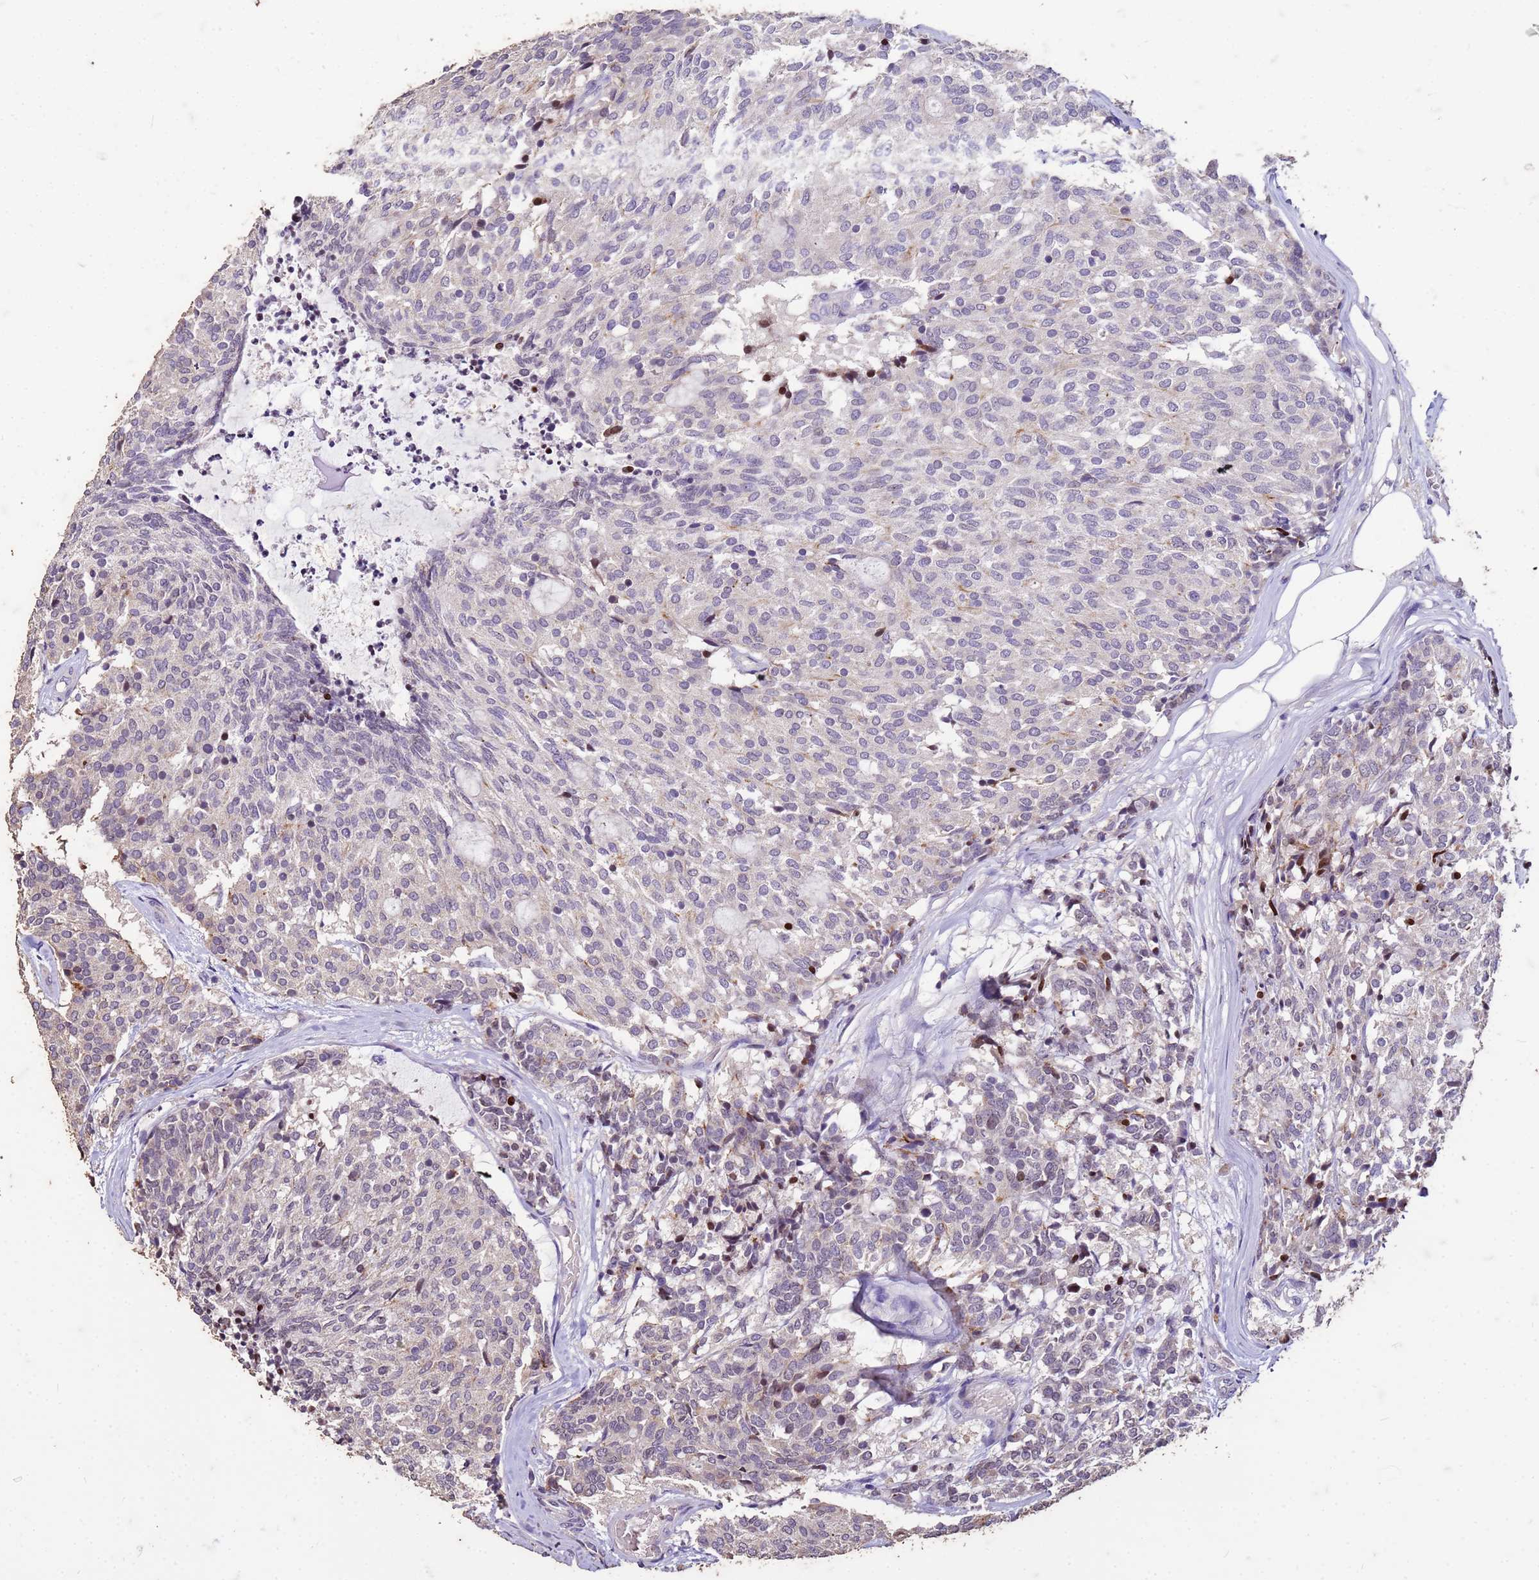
{"staining": {"intensity": "negative", "quantity": "none", "location": "none"}, "tissue": "carcinoid", "cell_type": "Tumor cells", "image_type": "cancer", "snomed": [{"axis": "morphology", "description": "Carcinoid, malignant, NOS"}, {"axis": "topography", "description": "Pancreas"}], "caption": "IHC image of neoplastic tissue: human malignant carcinoid stained with DAB shows no significant protein expression in tumor cells.", "gene": "FAM184B", "patient": {"sex": "female", "age": 54}}